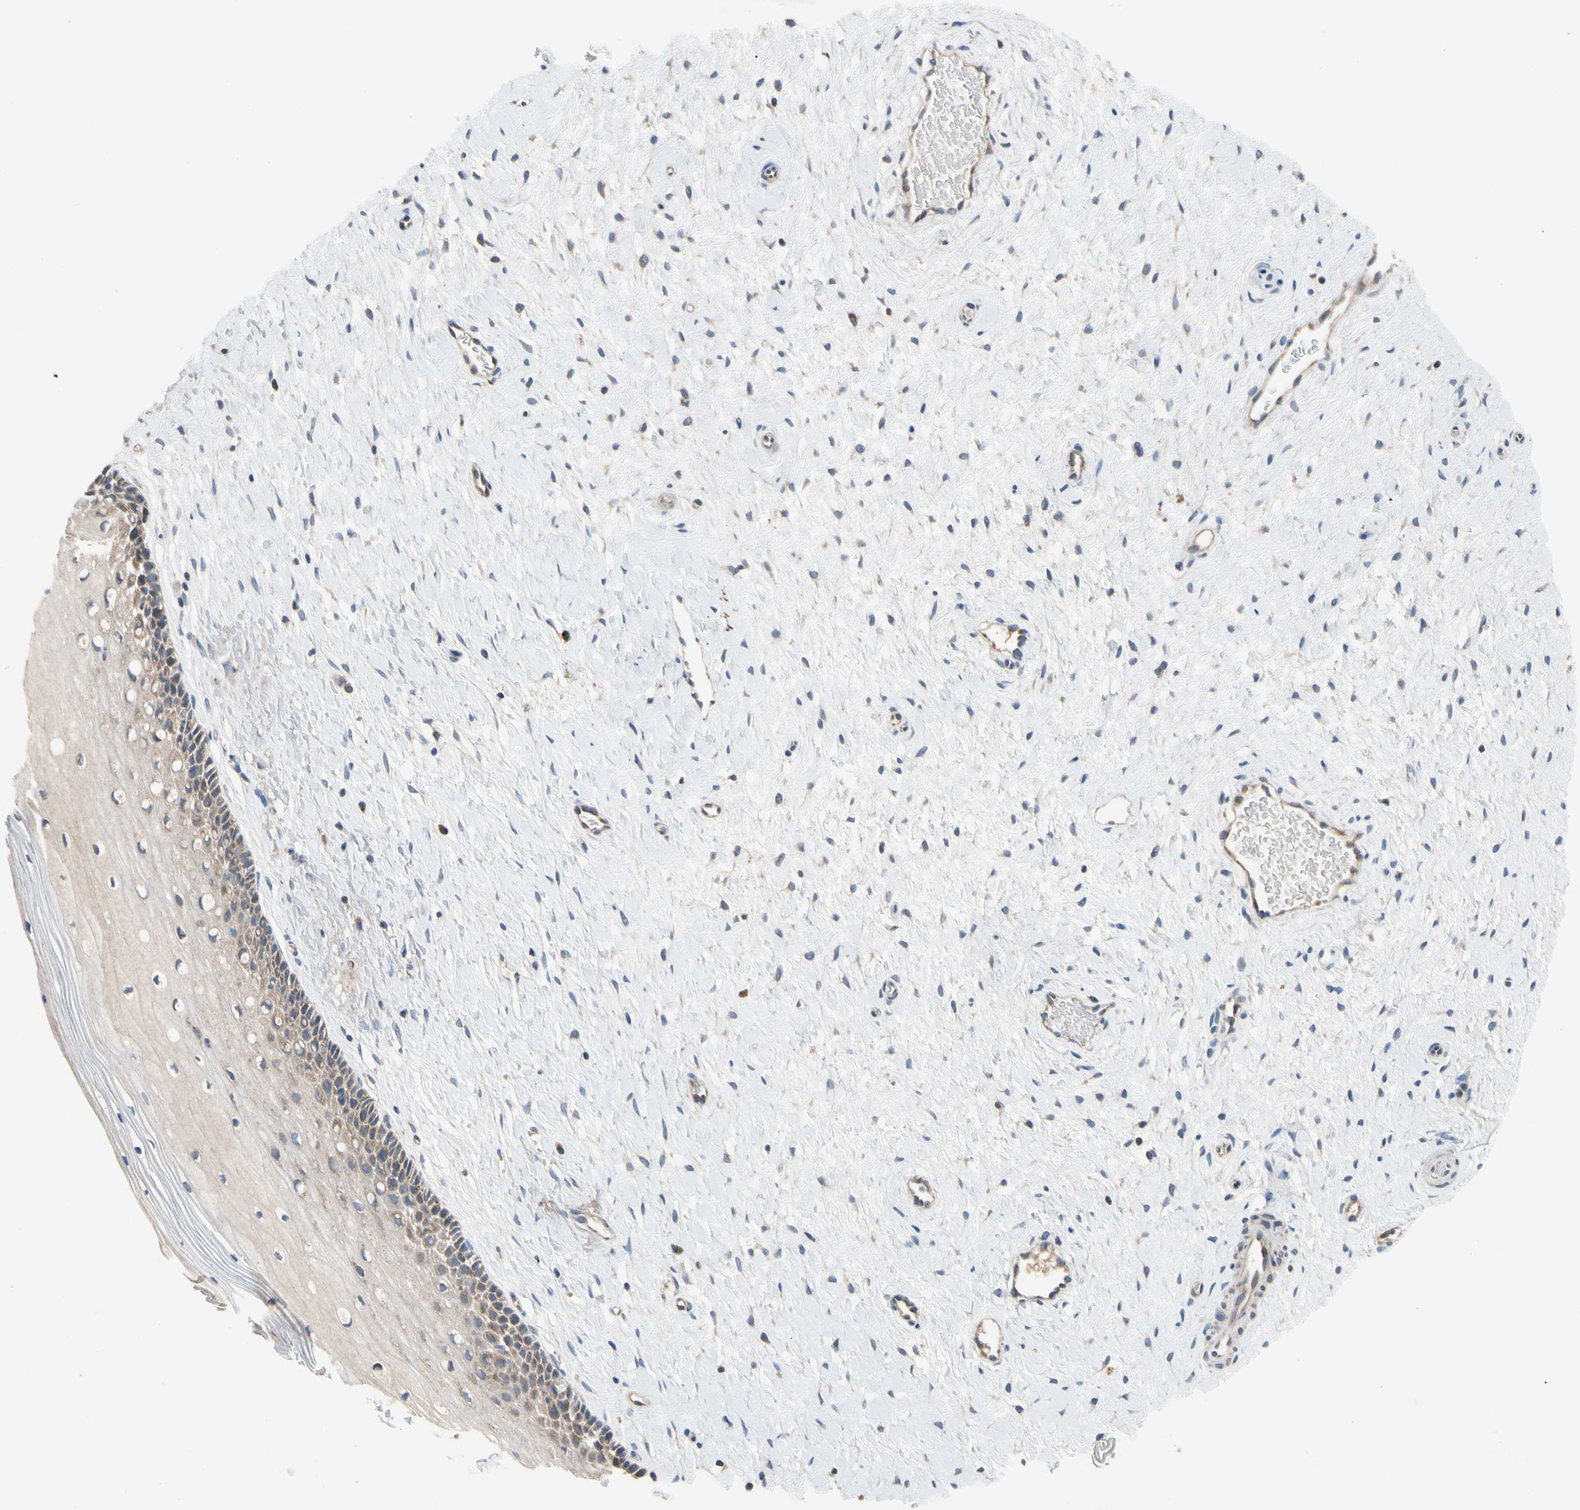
{"staining": {"intensity": "weak", "quantity": ">75%", "location": "cytoplasmic/membranous"}, "tissue": "cervix", "cell_type": "Glandular cells", "image_type": "normal", "snomed": [{"axis": "morphology", "description": "Normal tissue, NOS"}, {"axis": "topography", "description": "Cervix"}], "caption": "Approximately >75% of glandular cells in unremarkable cervix reveal weak cytoplasmic/membranous protein expression as visualized by brown immunohistochemical staining.", "gene": "KLHDC8B", "patient": {"sex": "female", "age": 39}}